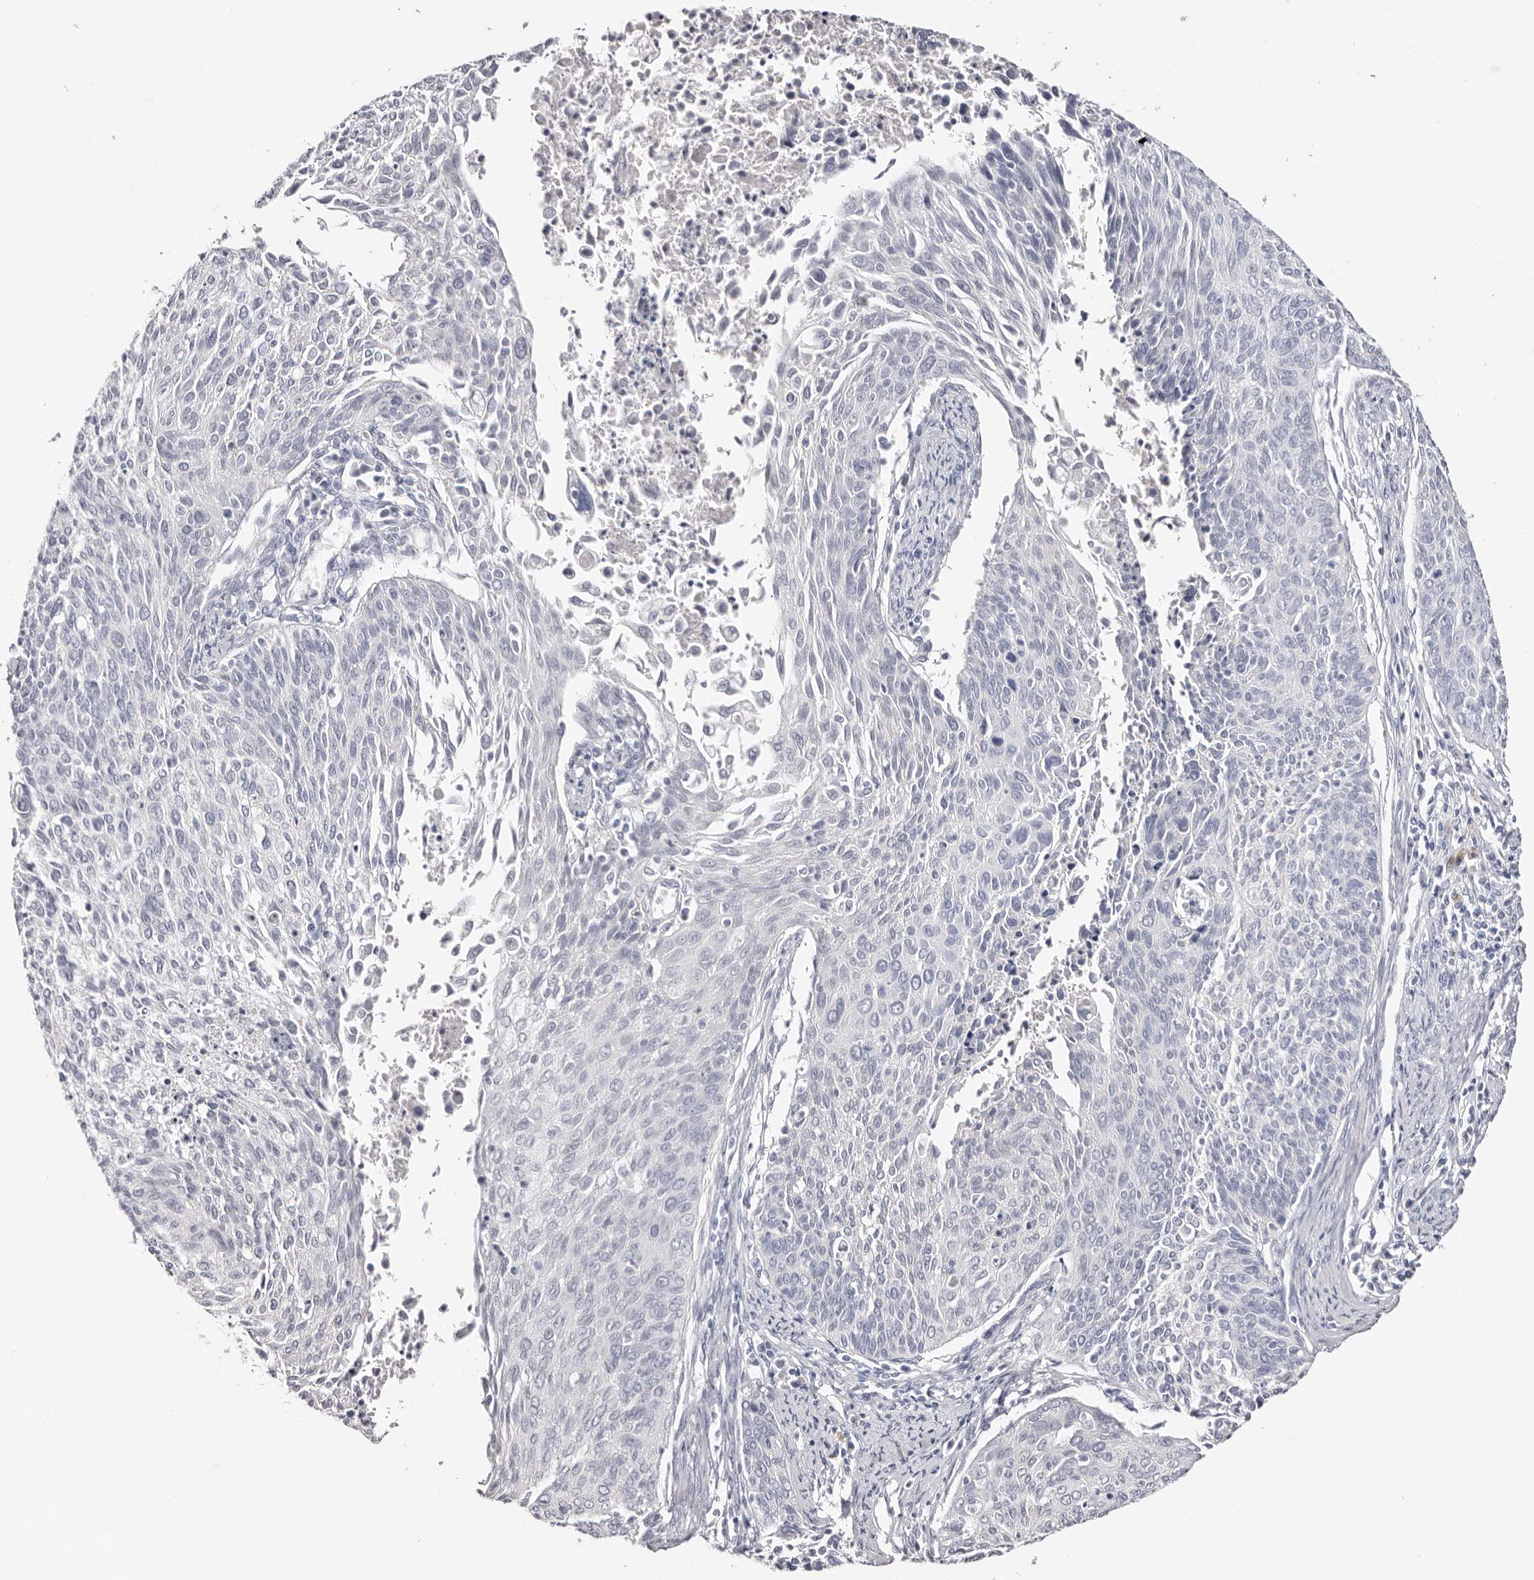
{"staining": {"intensity": "negative", "quantity": "none", "location": "none"}, "tissue": "cervical cancer", "cell_type": "Tumor cells", "image_type": "cancer", "snomed": [{"axis": "morphology", "description": "Squamous cell carcinoma, NOS"}, {"axis": "topography", "description": "Cervix"}], "caption": "High magnification brightfield microscopy of cervical cancer (squamous cell carcinoma) stained with DAB (3,3'-diaminobenzidine) (brown) and counterstained with hematoxylin (blue): tumor cells show no significant positivity. (DAB (3,3'-diaminobenzidine) immunohistochemistry, high magnification).", "gene": "AKNAD1", "patient": {"sex": "female", "age": 55}}